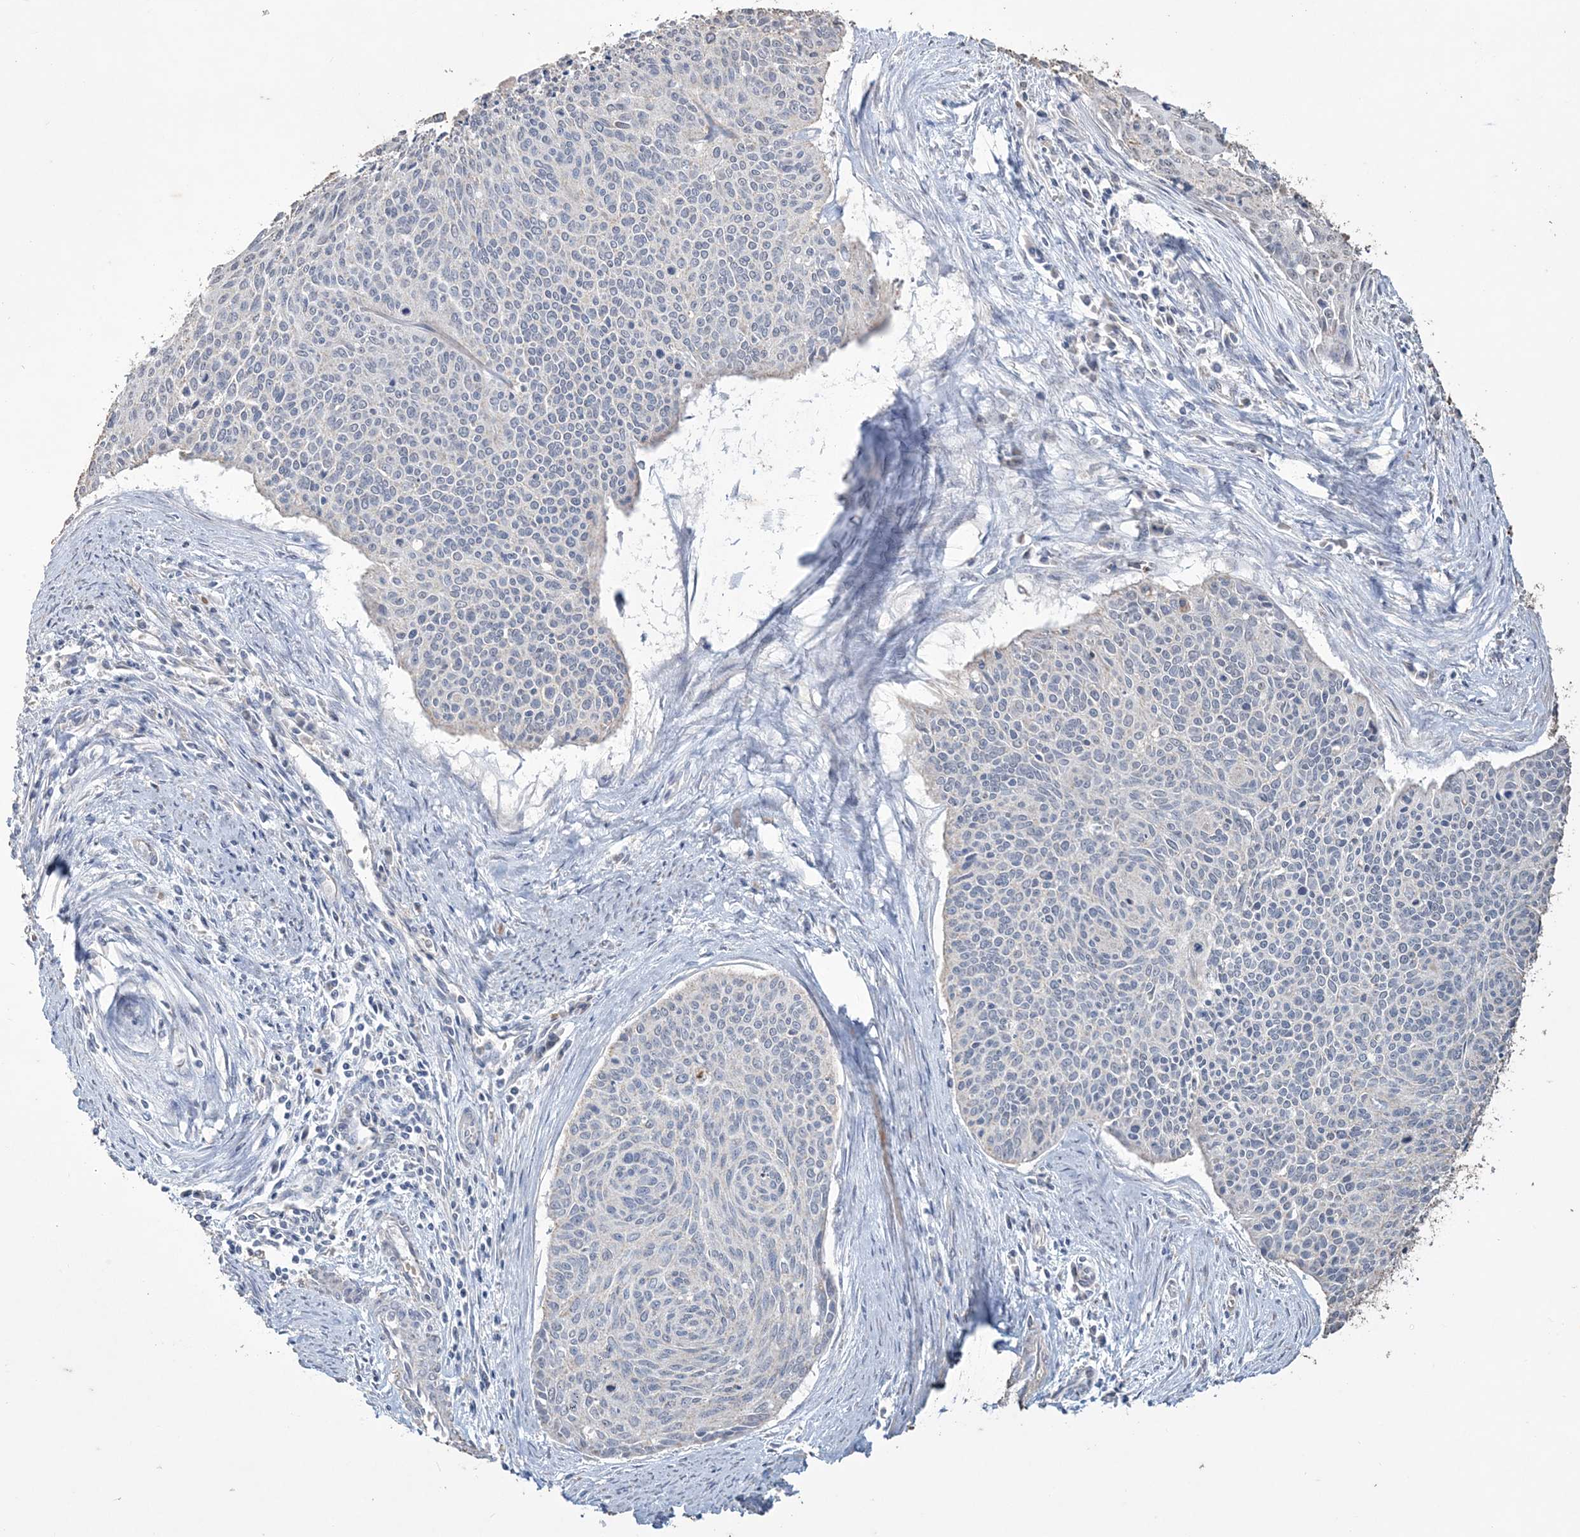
{"staining": {"intensity": "negative", "quantity": "none", "location": "none"}, "tissue": "cervical cancer", "cell_type": "Tumor cells", "image_type": "cancer", "snomed": [{"axis": "morphology", "description": "Squamous cell carcinoma, NOS"}, {"axis": "topography", "description": "Cervix"}], "caption": "Immunohistochemistry (IHC) of human cervical cancer (squamous cell carcinoma) shows no staining in tumor cells. (Stains: DAB immunohistochemistry (IHC) with hematoxylin counter stain, Microscopy: brightfield microscopy at high magnification).", "gene": "SFMBT2", "patient": {"sex": "female", "age": 55}}